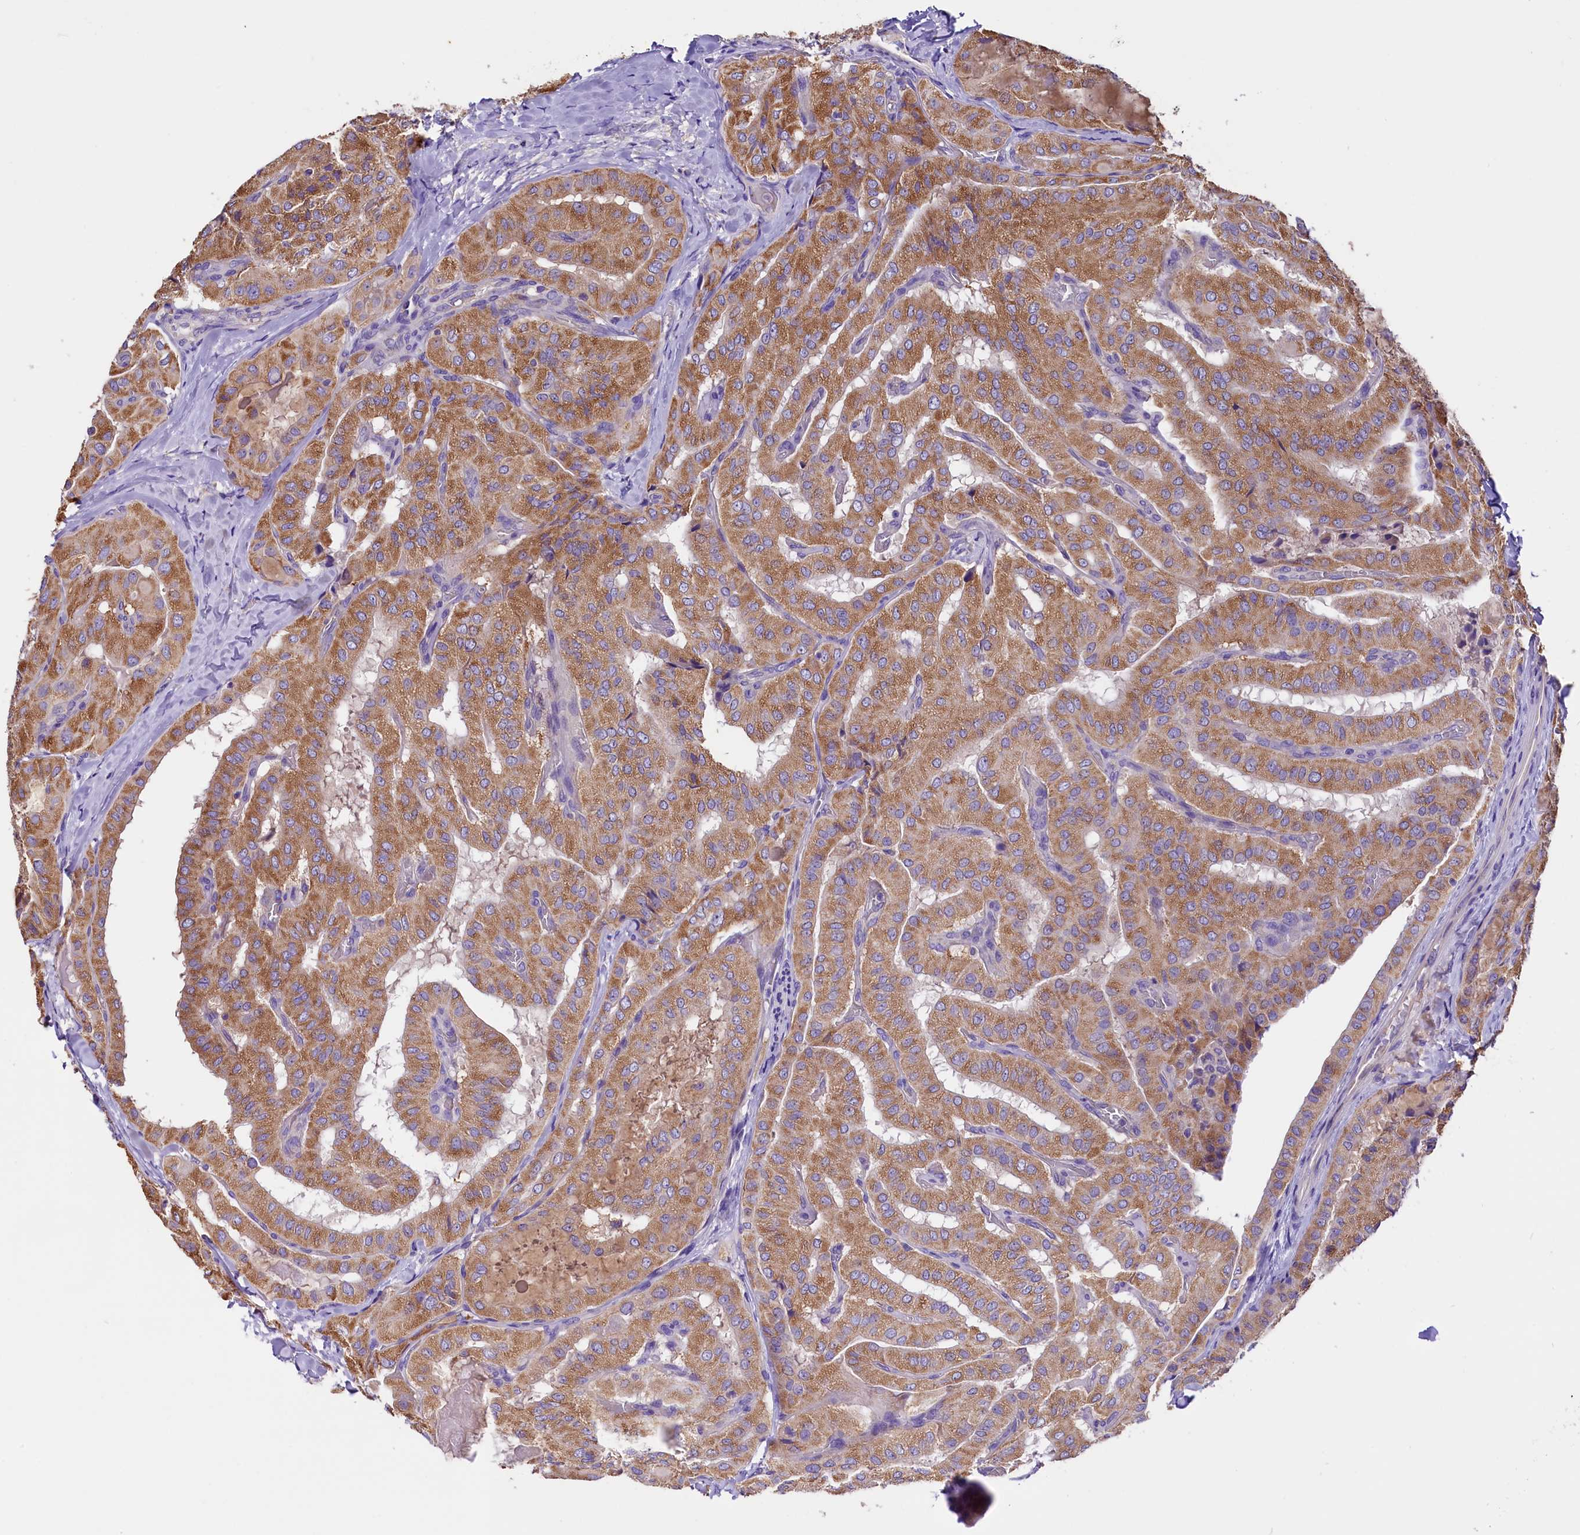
{"staining": {"intensity": "moderate", "quantity": ">75%", "location": "cytoplasmic/membranous"}, "tissue": "thyroid cancer", "cell_type": "Tumor cells", "image_type": "cancer", "snomed": [{"axis": "morphology", "description": "Normal tissue, NOS"}, {"axis": "morphology", "description": "Papillary adenocarcinoma, NOS"}, {"axis": "topography", "description": "Thyroid gland"}], "caption": "IHC photomicrograph of neoplastic tissue: thyroid cancer (papillary adenocarcinoma) stained using immunohistochemistry shows medium levels of moderate protein expression localized specifically in the cytoplasmic/membranous of tumor cells, appearing as a cytoplasmic/membranous brown color.", "gene": "SIX5", "patient": {"sex": "female", "age": 59}}